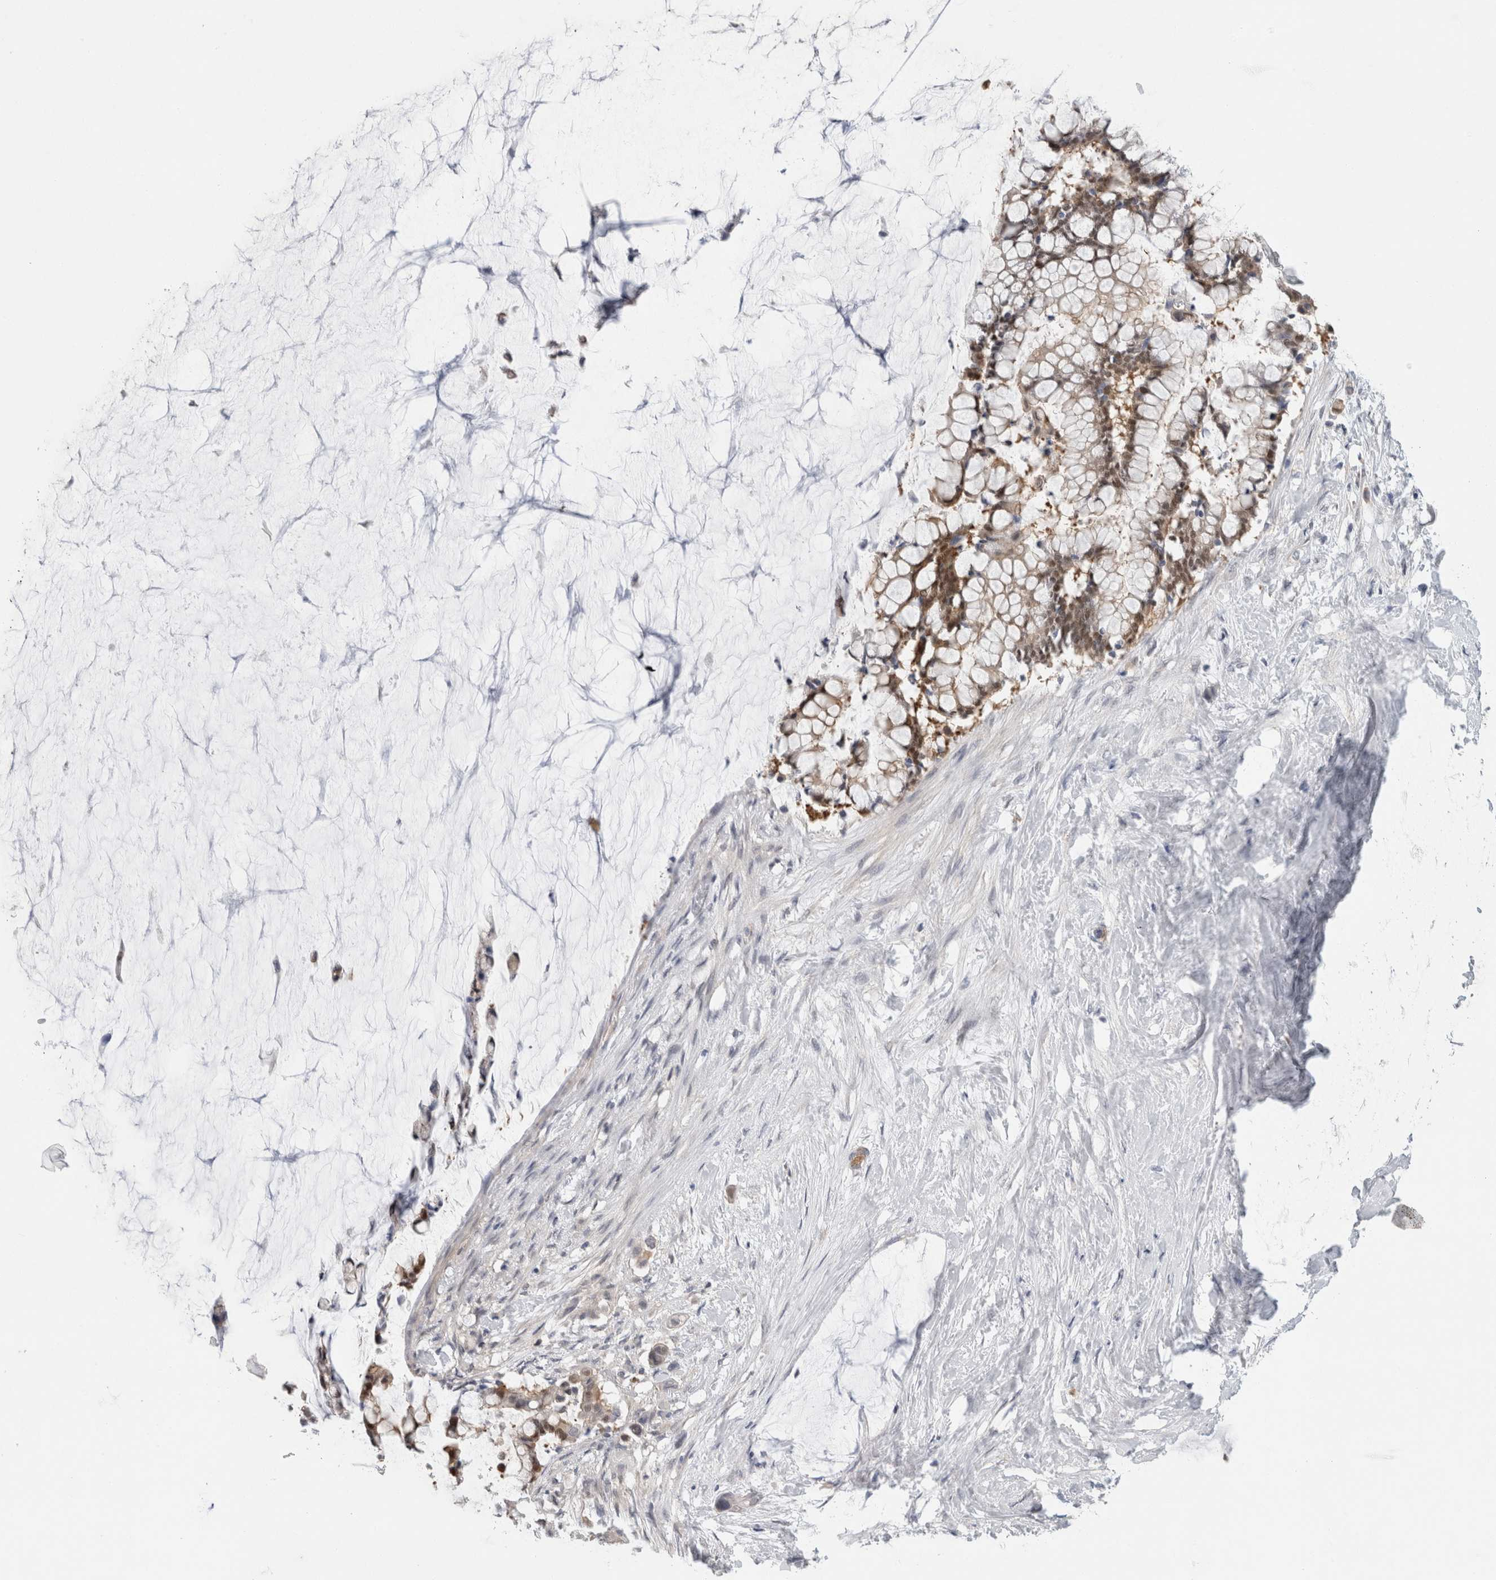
{"staining": {"intensity": "weak", "quantity": ">75%", "location": "cytoplasmic/membranous,nuclear"}, "tissue": "pancreatic cancer", "cell_type": "Tumor cells", "image_type": "cancer", "snomed": [{"axis": "morphology", "description": "Adenocarcinoma, NOS"}, {"axis": "topography", "description": "Pancreas"}], "caption": "Weak cytoplasmic/membranous and nuclear protein staining is identified in about >75% of tumor cells in pancreatic adenocarcinoma.", "gene": "CASP6", "patient": {"sex": "male", "age": 41}}